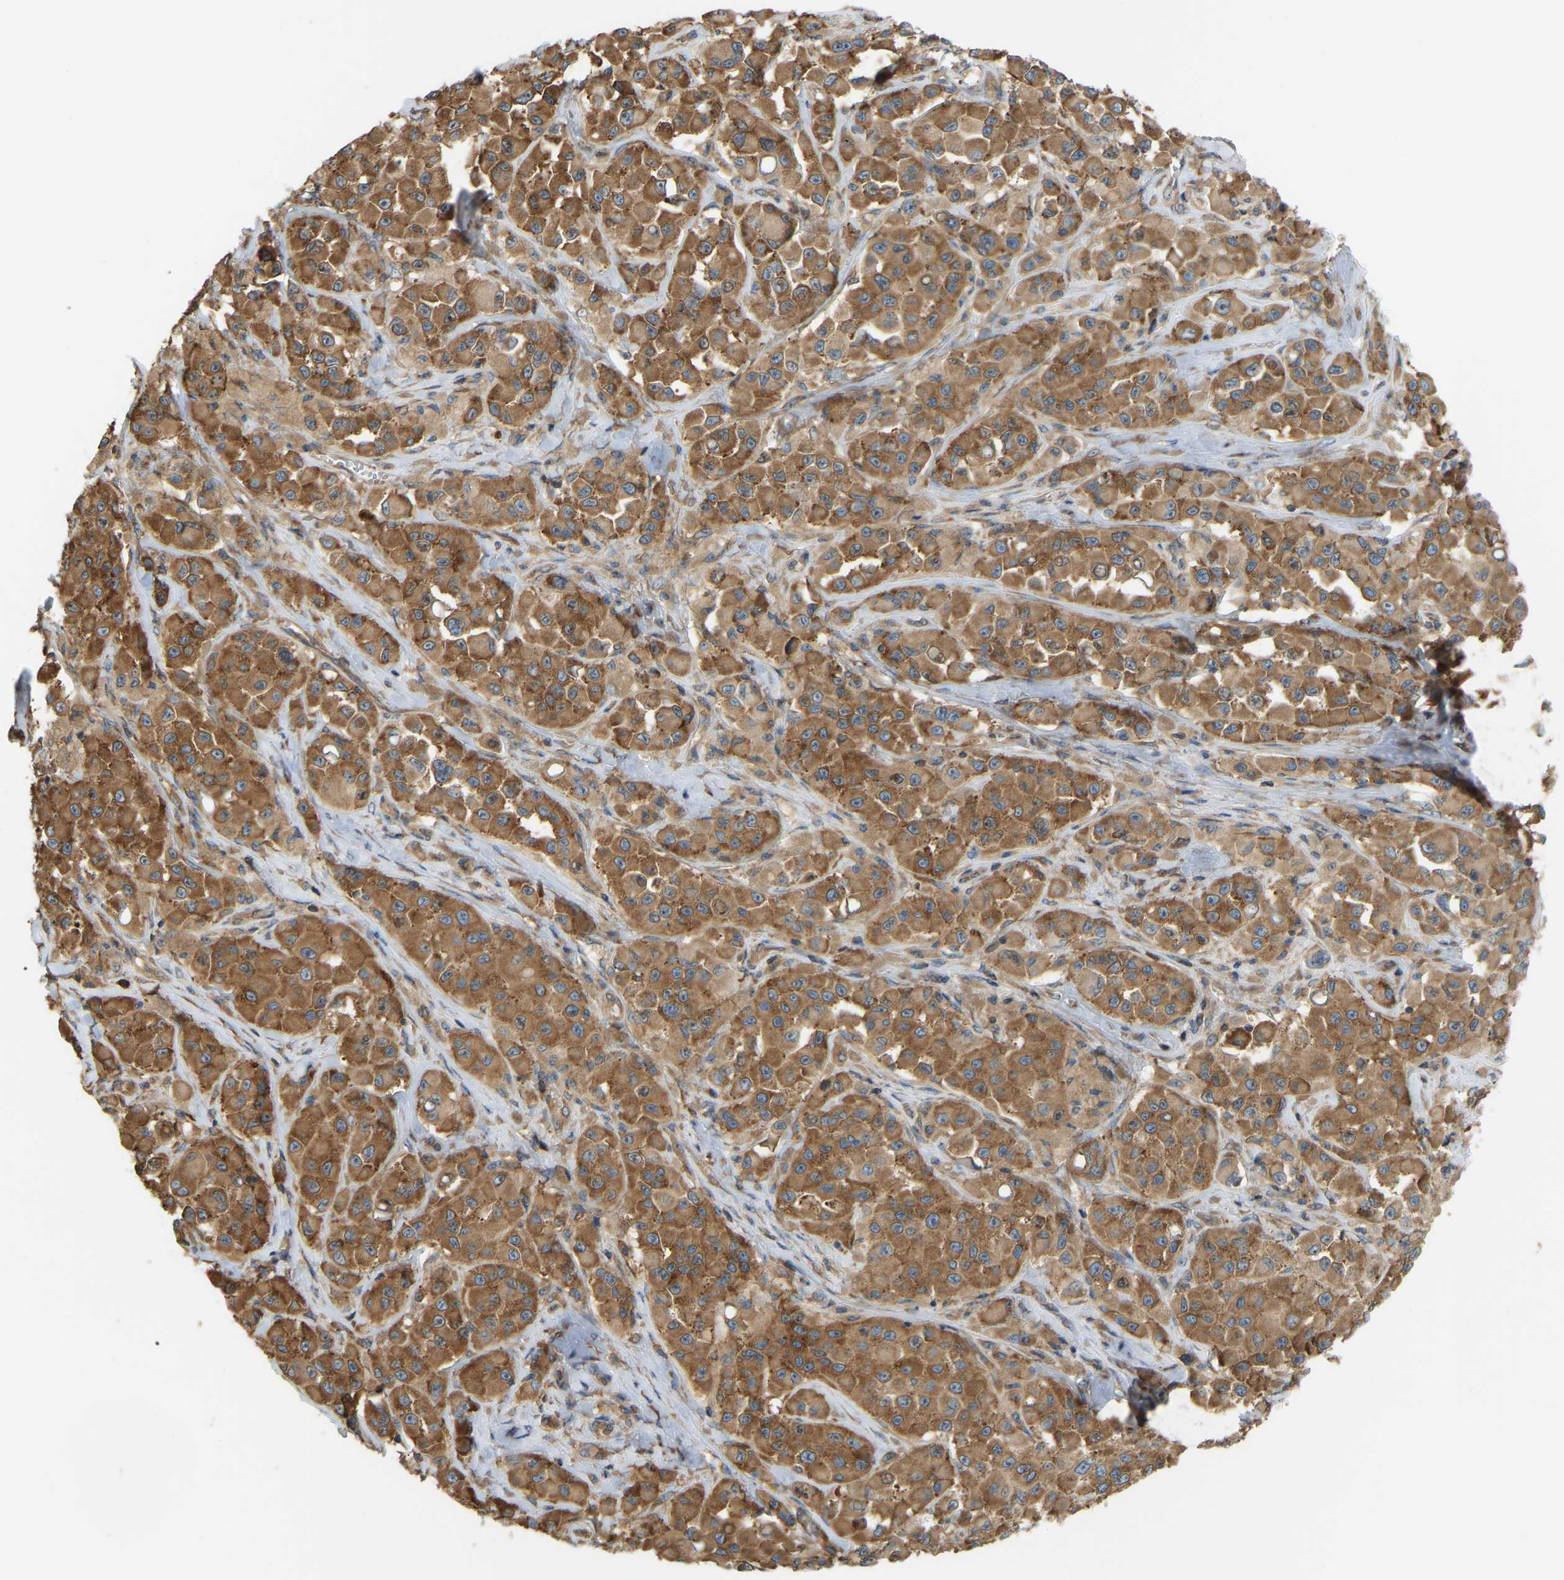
{"staining": {"intensity": "moderate", "quantity": ">75%", "location": "cytoplasmic/membranous"}, "tissue": "melanoma", "cell_type": "Tumor cells", "image_type": "cancer", "snomed": [{"axis": "morphology", "description": "Malignant melanoma, NOS"}, {"axis": "topography", "description": "Skin"}], "caption": "A brown stain labels moderate cytoplasmic/membranous positivity of a protein in malignant melanoma tumor cells.", "gene": "RPS6KB2", "patient": {"sex": "male", "age": 84}}